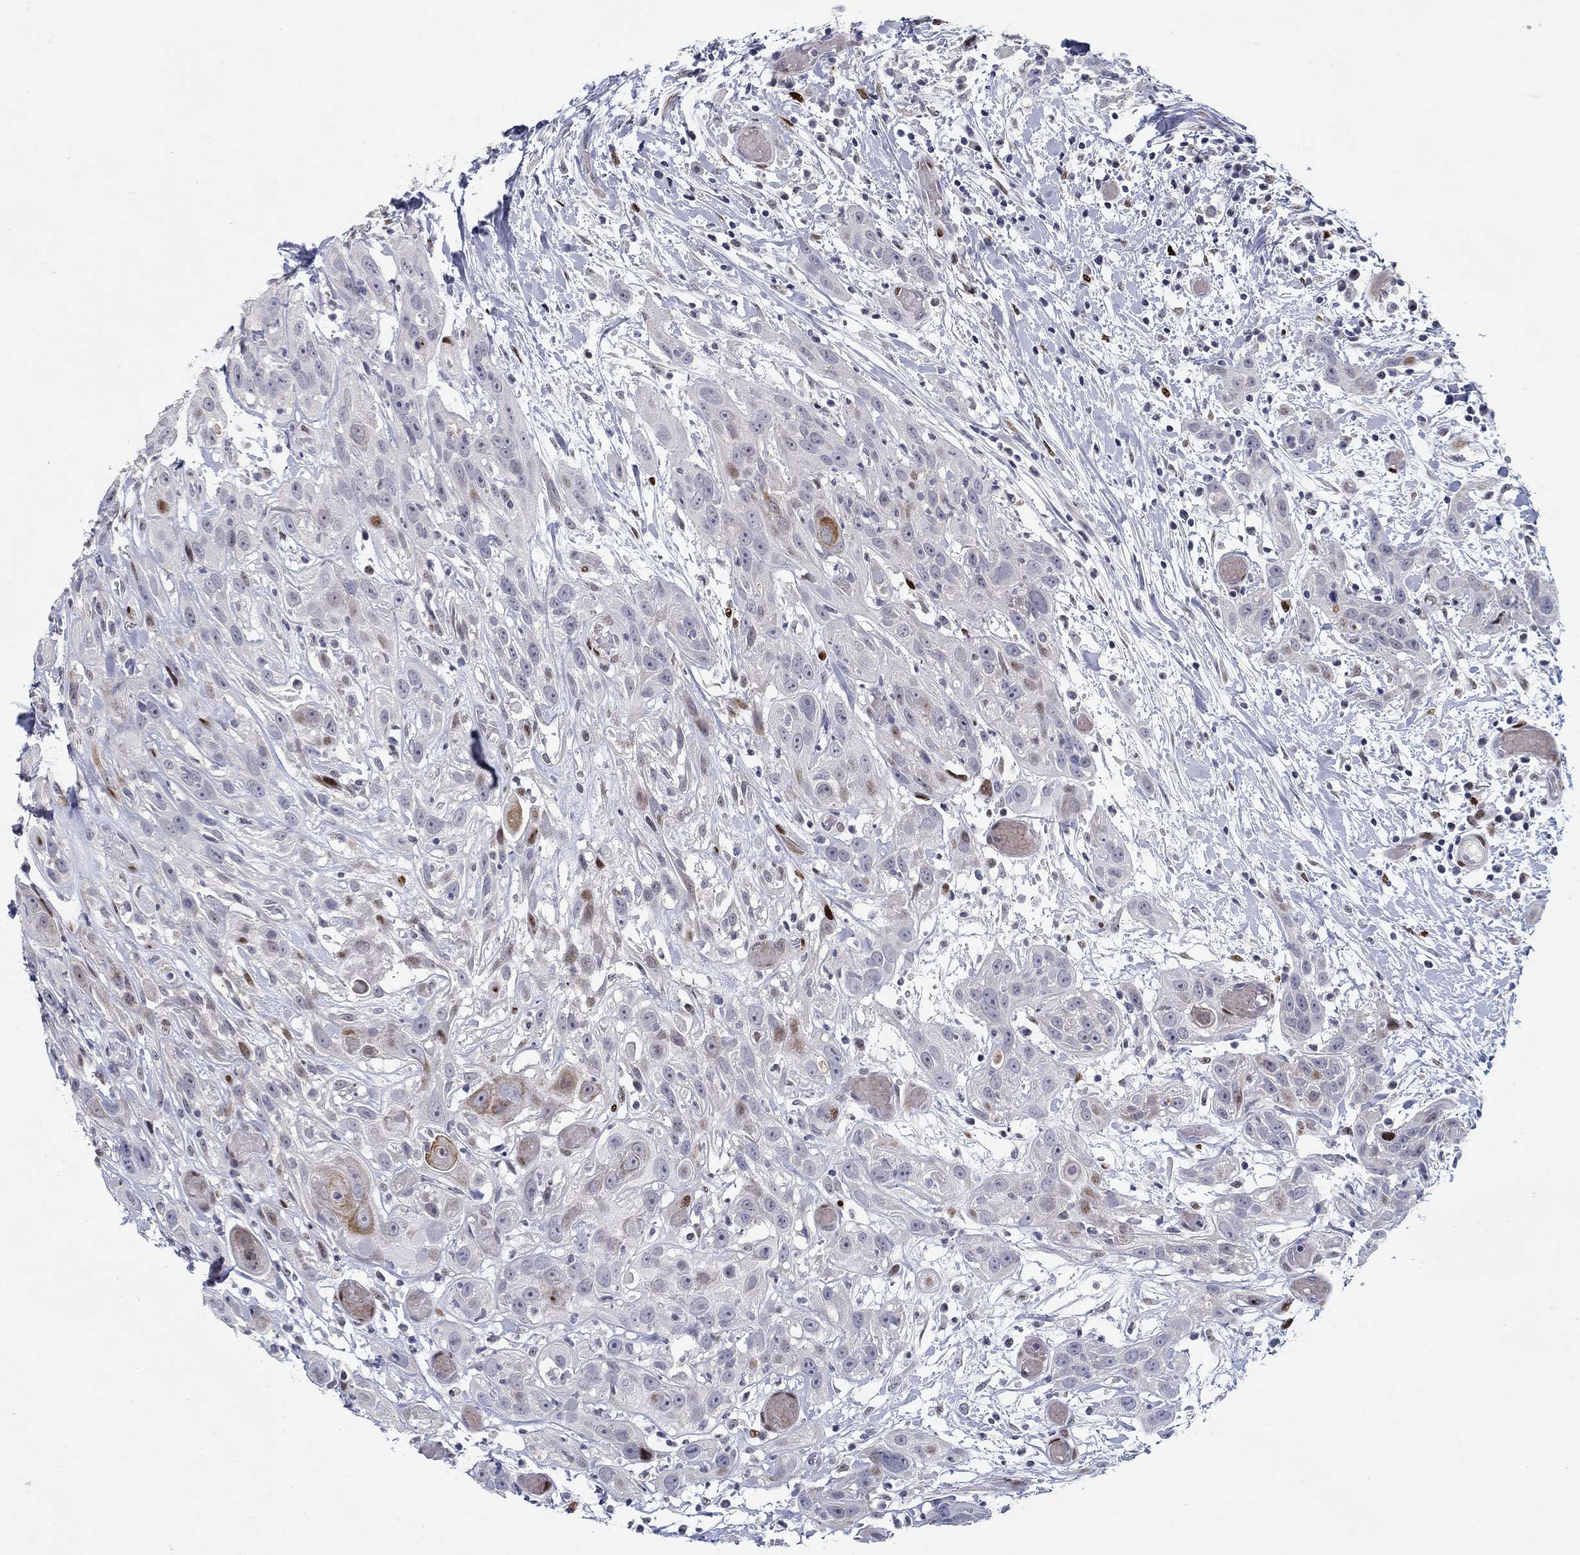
{"staining": {"intensity": "strong", "quantity": "<25%", "location": "cytoplasmic/membranous,nuclear"}, "tissue": "head and neck cancer", "cell_type": "Tumor cells", "image_type": "cancer", "snomed": [{"axis": "morphology", "description": "Normal tissue, NOS"}, {"axis": "morphology", "description": "Squamous cell carcinoma, NOS"}, {"axis": "topography", "description": "Oral tissue"}, {"axis": "topography", "description": "Salivary gland"}, {"axis": "topography", "description": "Head-Neck"}], "caption": "The micrograph demonstrates a brown stain indicating the presence of a protein in the cytoplasmic/membranous and nuclear of tumor cells in head and neck squamous cell carcinoma. The staining was performed using DAB (3,3'-diaminobenzidine), with brown indicating positive protein expression. Nuclei are stained blue with hematoxylin.", "gene": "RAPGEF5", "patient": {"sex": "female", "age": 62}}